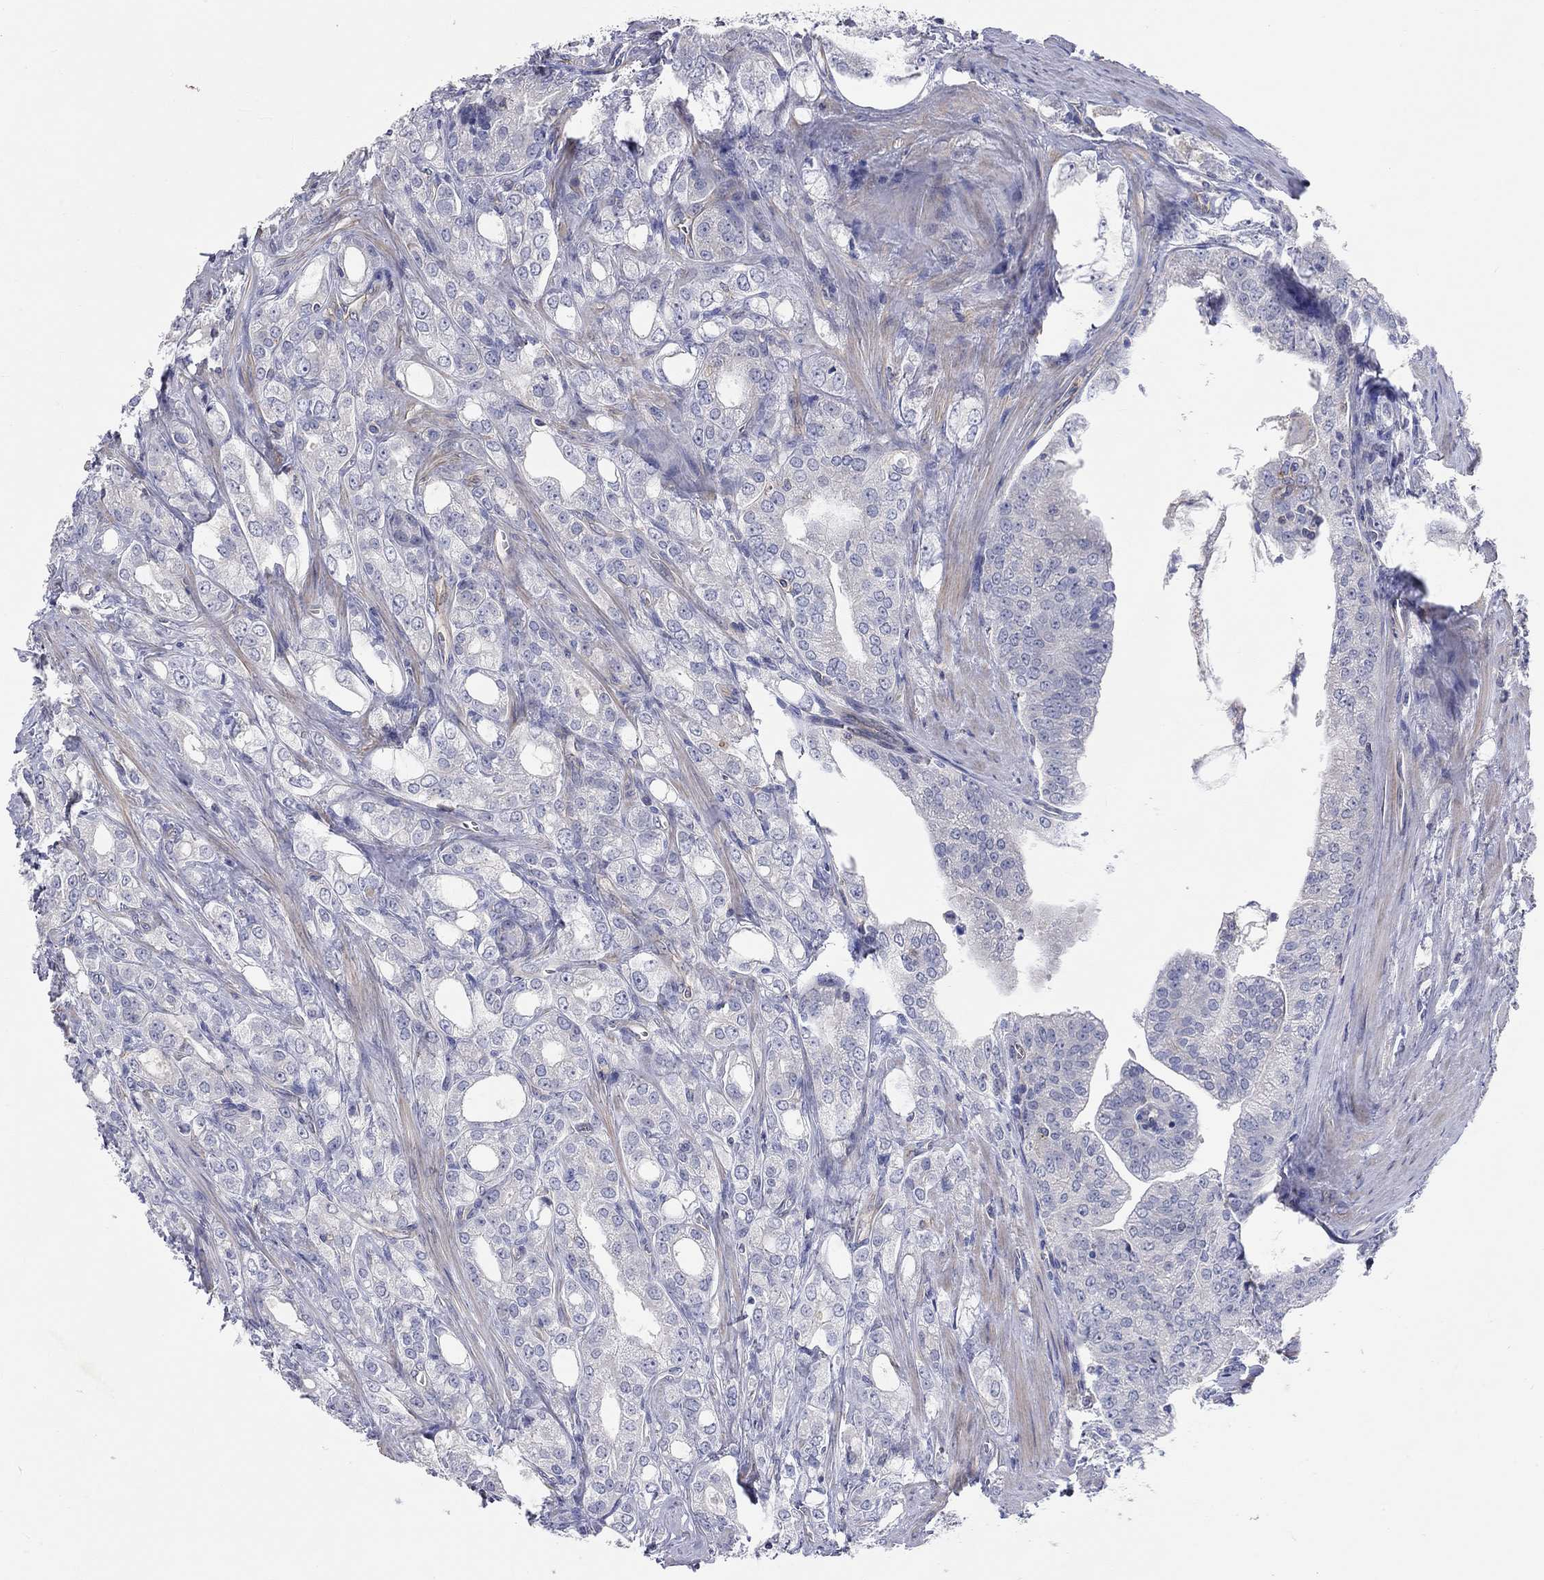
{"staining": {"intensity": "negative", "quantity": "none", "location": "none"}, "tissue": "prostate cancer", "cell_type": "Tumor cells", "image_type": "cancer", "snomed": [{"axis": "morphology", "description": "Adenocarcinoma, NOS"}, {"axis": "morphology", "description": "Adenocarcinoma, High grade"}, {"axis": "topography", "description": "Prostate"}], "caption": "DAB immunohistochemical staining of prostate cancer exhibits no significant staining in tumor cells.", "gene": "PCDHGA10", "patient": {"sex": "male", "age": 70}}